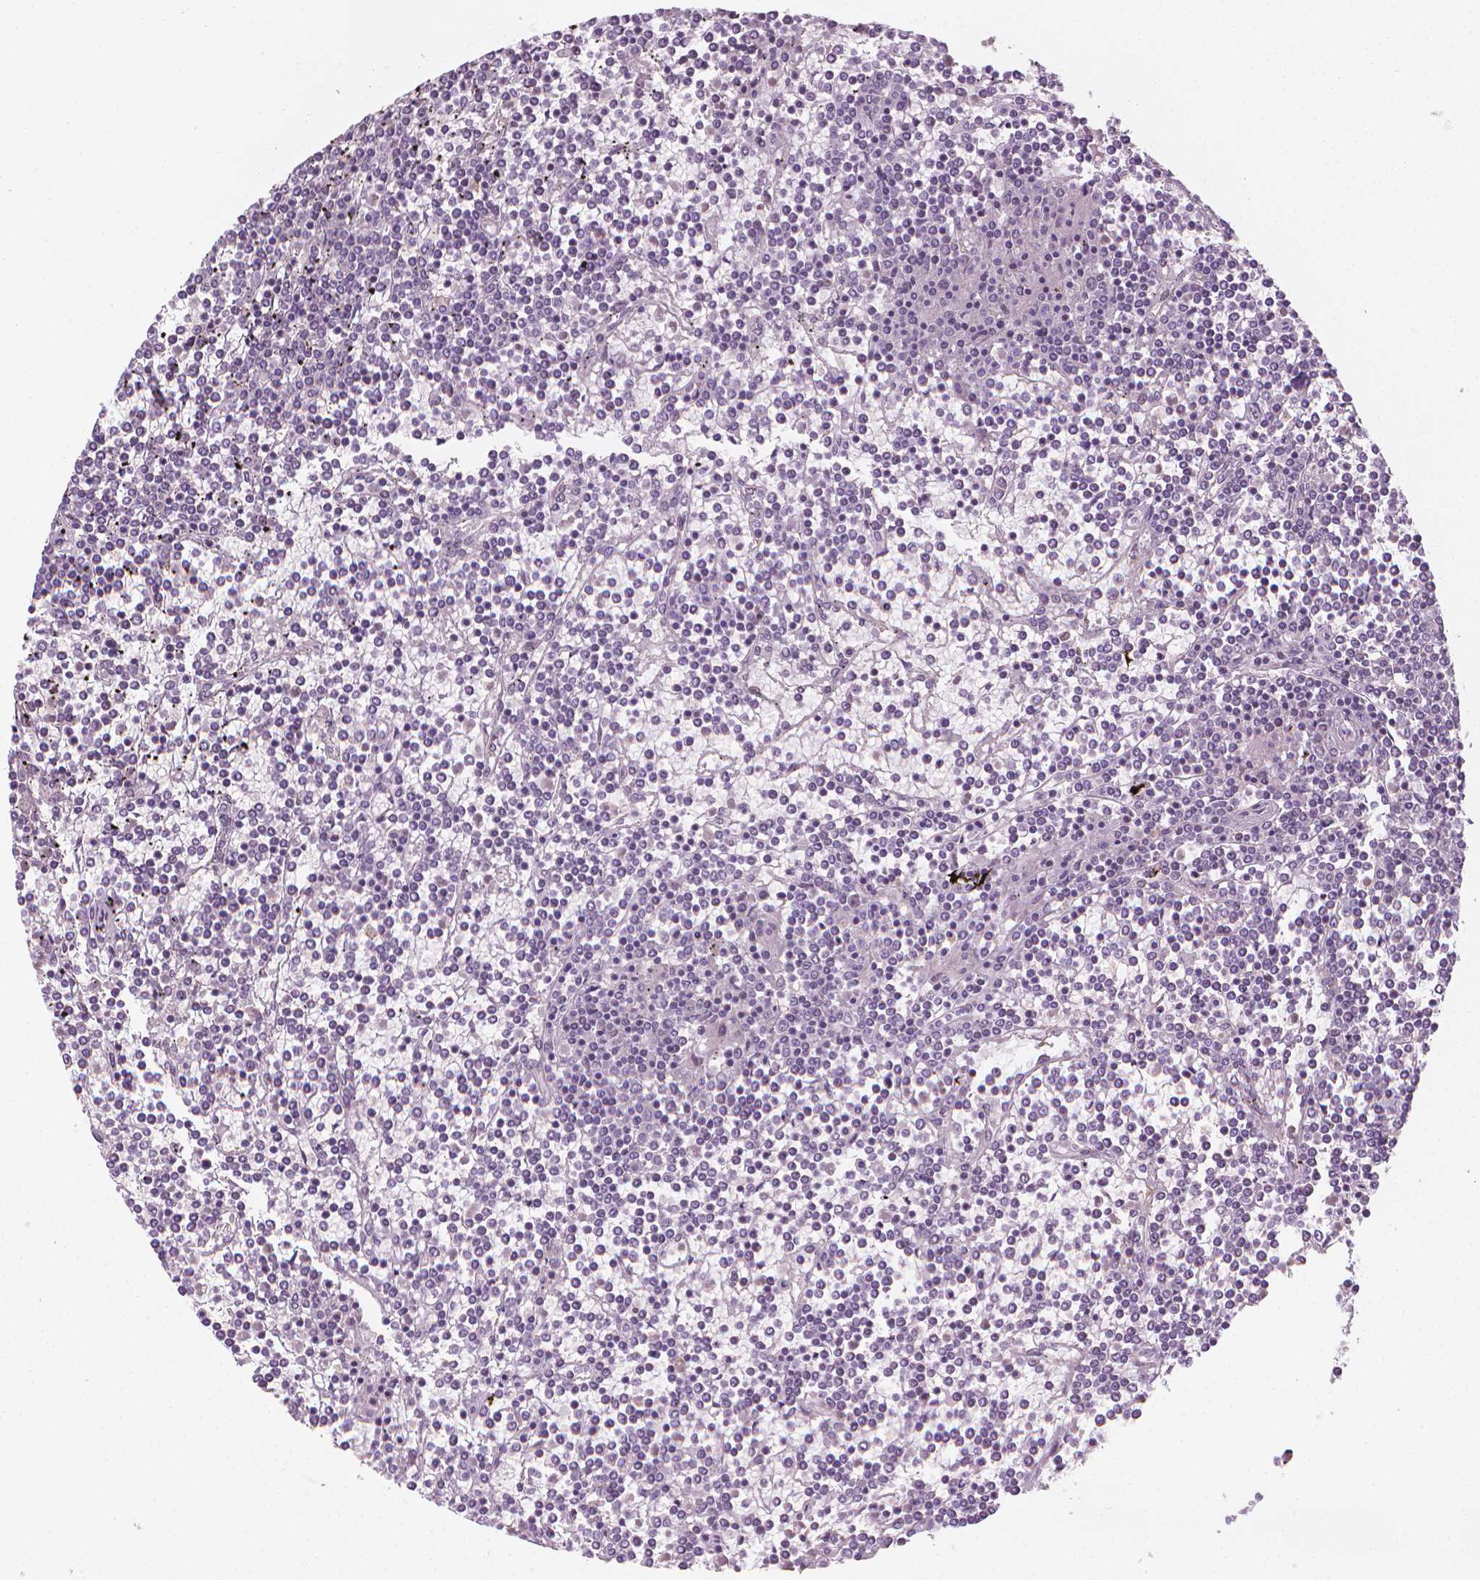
{"staining": {"intensity": "negative", "quantity": "none", "location": "none"}, "tissue": "lymphoma", "cell_type": "Tumor cells", "image_type": "cancer", "snomed": [{"axis": "morphology", "description": "Malignant lymphoma, non-Hodgkin's type, Low grade"}, {"axis": "topography", "description": "Spleen"}], "caption": "Immunohistochemical staining of human low-grade malignant lymphoma, non-Hodgkin's type displays no significant expression in tumor cells.", "gene": "CDKN1C", "patient": {"sex": "female", "age": 19}}